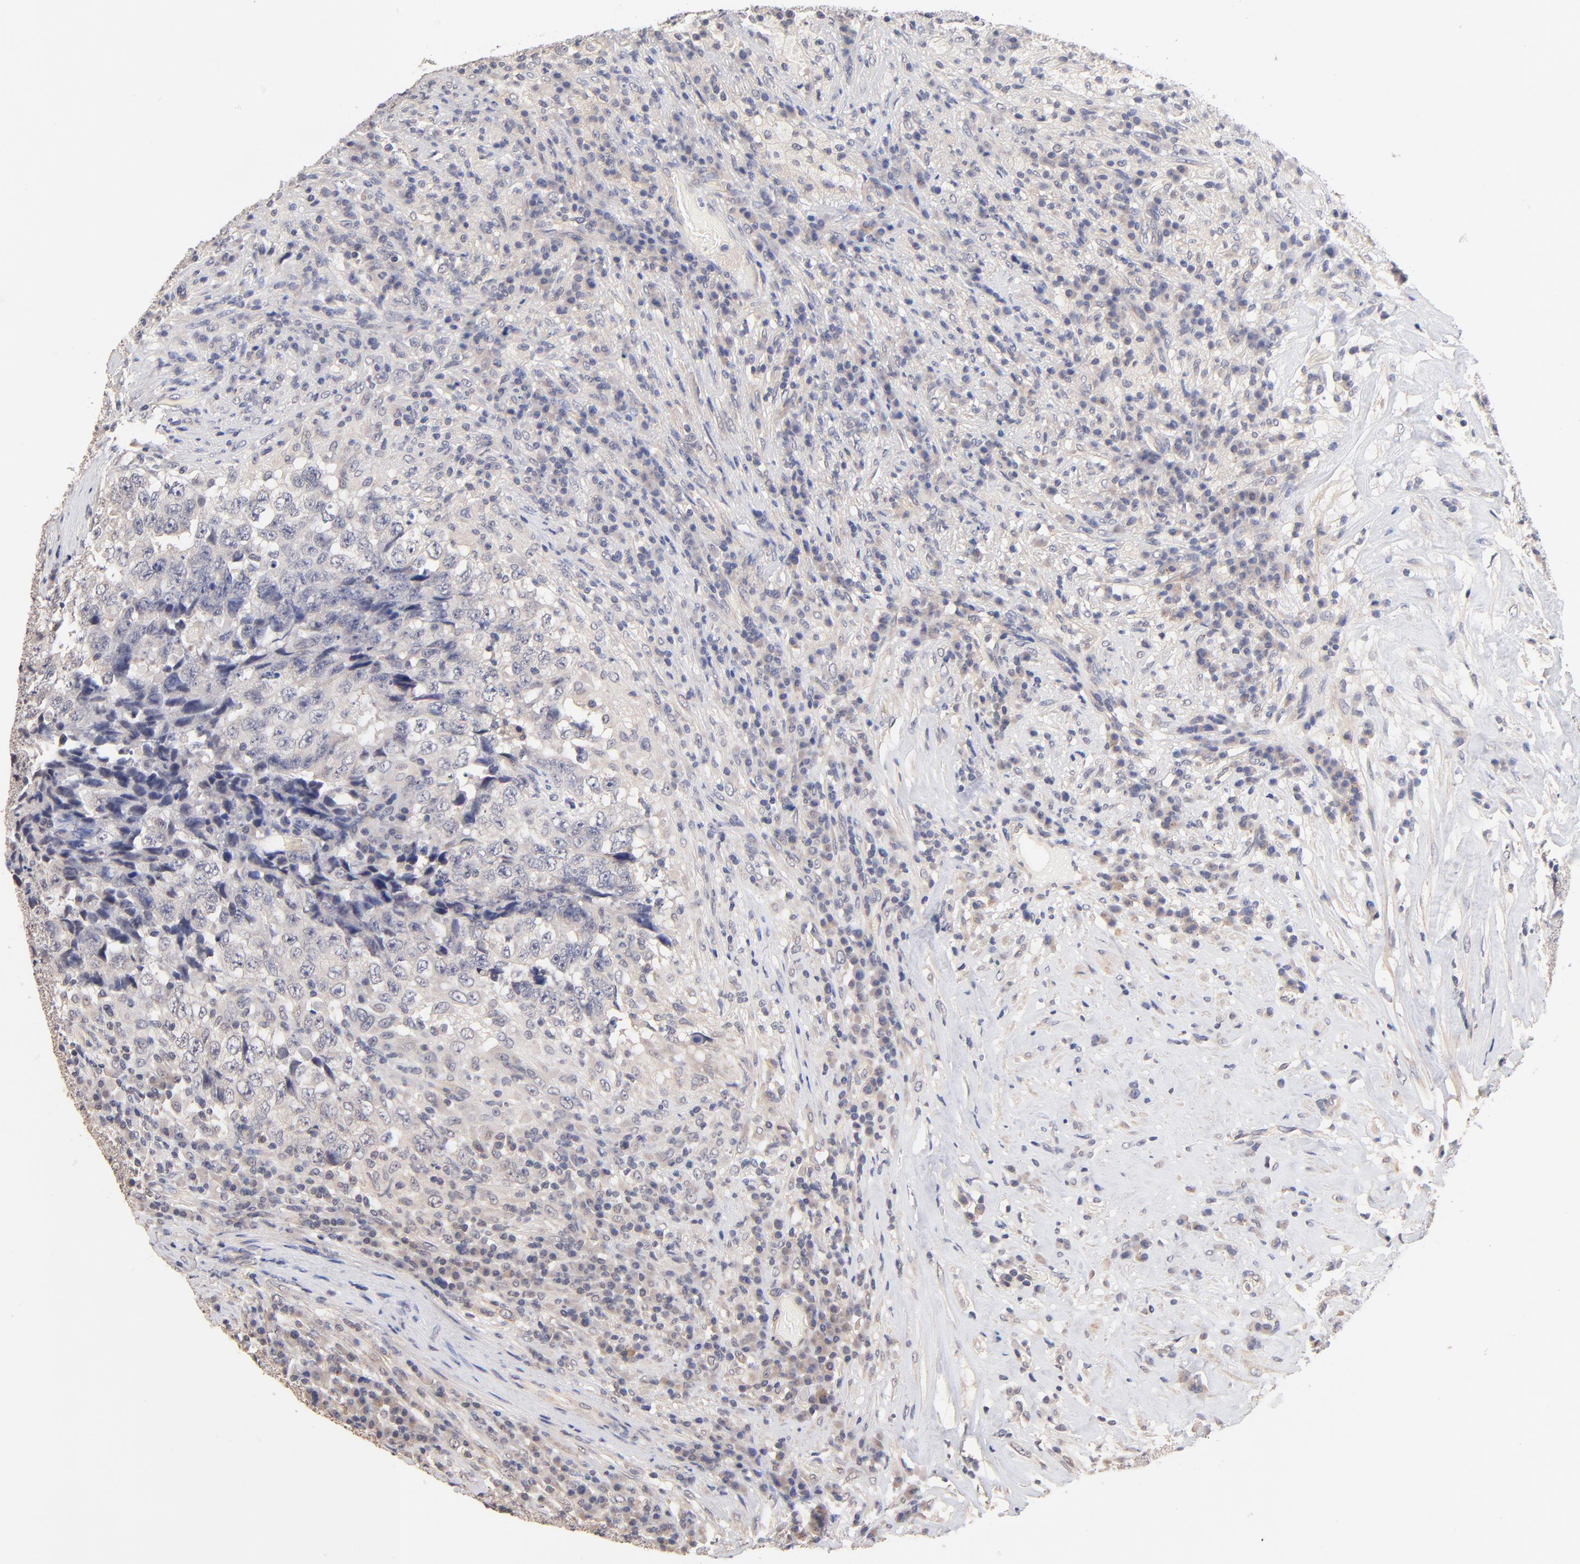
{"staining": {"intensity": "negative", "quantity": "none", "location": "none"}, "tissue": "testis cancer", "cell_type": "Tumor cells", "image_type": "cancer", "snomed": [{"axis": "morphology", "description": "Necrosis, NOS"}, {"axis": "morphology", "description": "Carcinoma, Embryonal, NOS"}, {"axis": "topography", "description": "Testis"}], "caption": "IHC of testis embryonal carcinoma reveals no expression in tumor cells. (Stains: DAB (3,3'-diaminobenzidine) immunohistochemistry (IHC) with hematoxylin counter stain, Microscopy: brightfield microscopy at high magnification).", "gene": "RIBC2", "patient": {"sex": "male", "age": 19}}